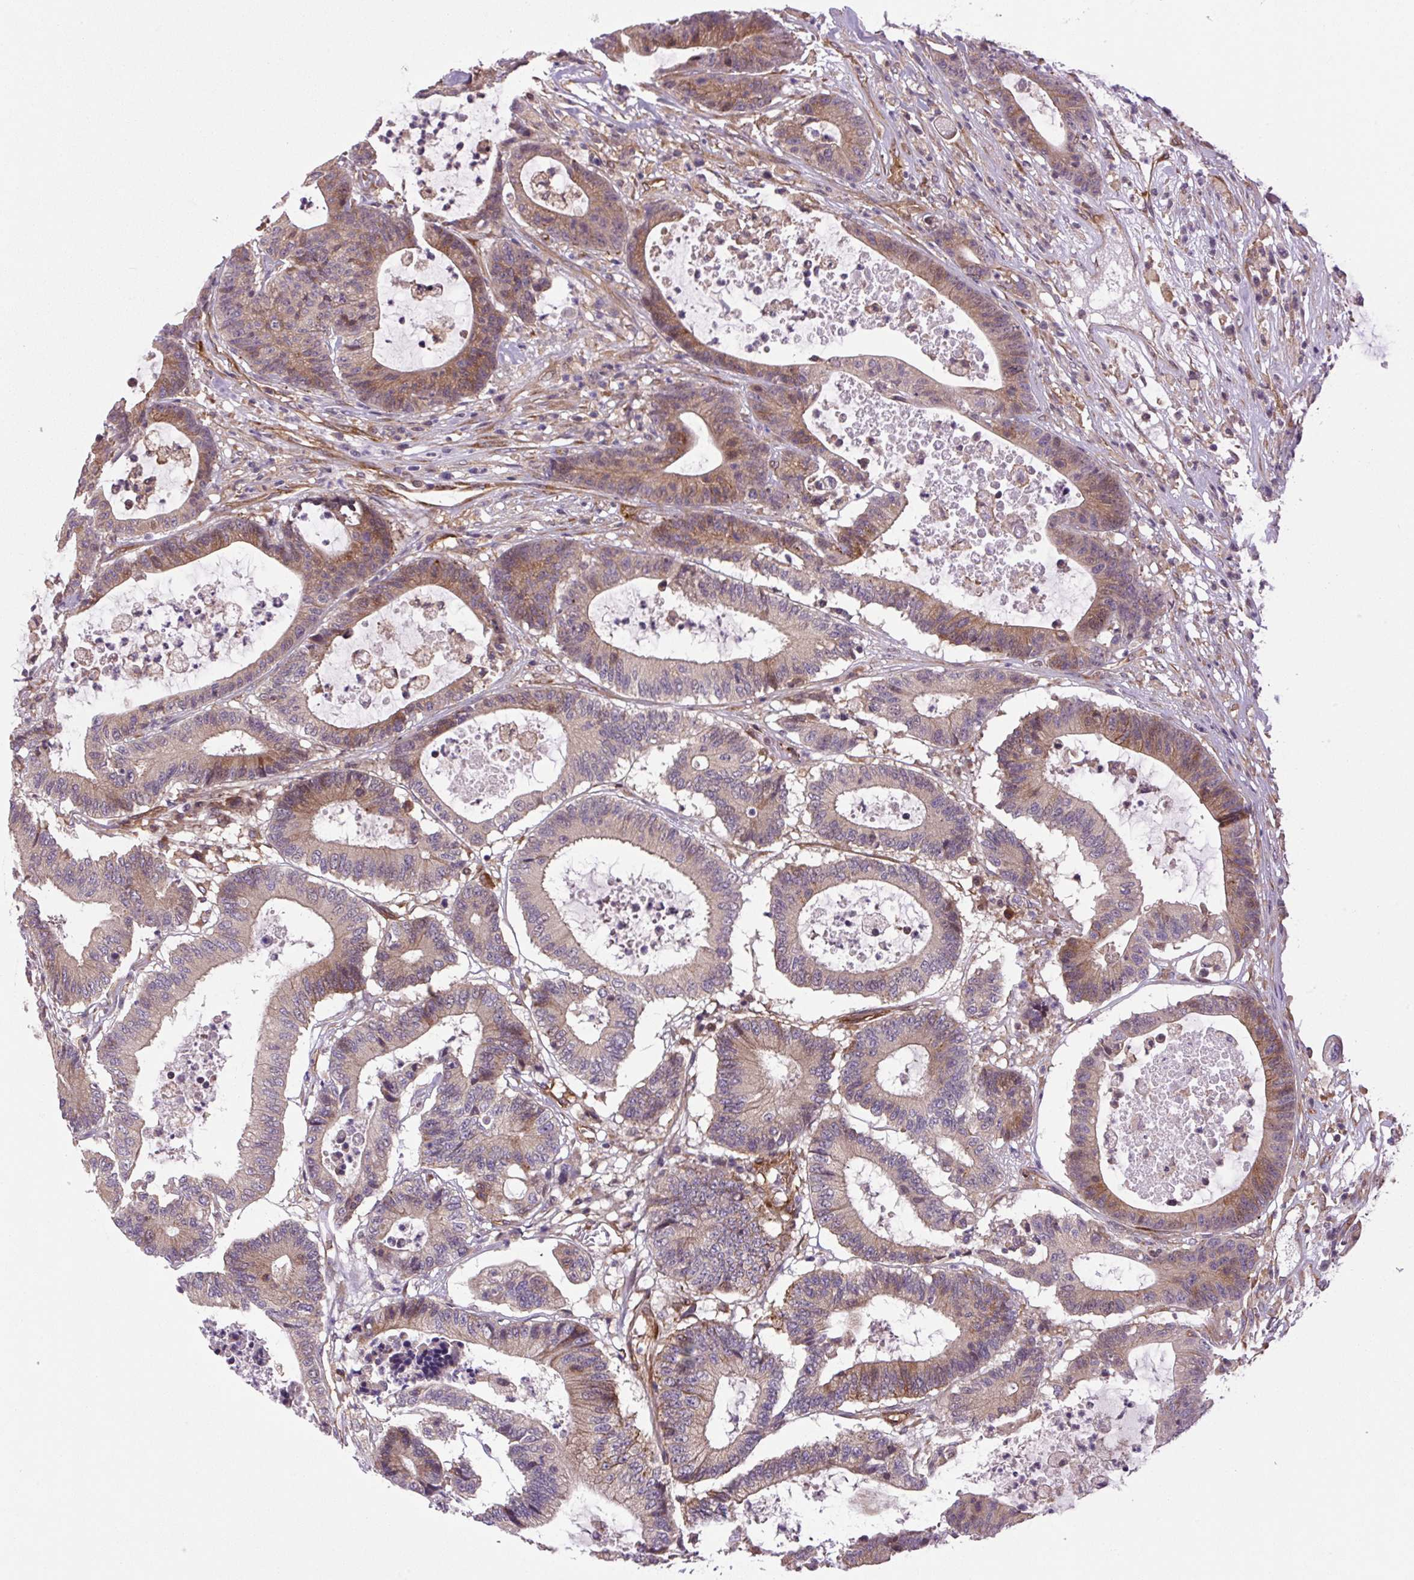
{"staining": {"intensity": "moderate", "quantity": "25%-75%", "location": "cytoplasmic/membranous"}, "tissue": "colorectal cancer", "cell_type": "Tumor cells", "image_type": "cancer", "snomed": [{"axis": "morphology", "description": "Adenocarcinoma, NOS"}, {"axis": "topography", "description": "Colon"}], "caption": "Immunohistochemical staining of adenocarcinoma (colorectal) exhibits moderate cytoplasmic/membranous protein positivity in about 25%-75% of tumor cells.", "gene": "SEPTIN10", "patient": {"sex": "female", "age": 84}}